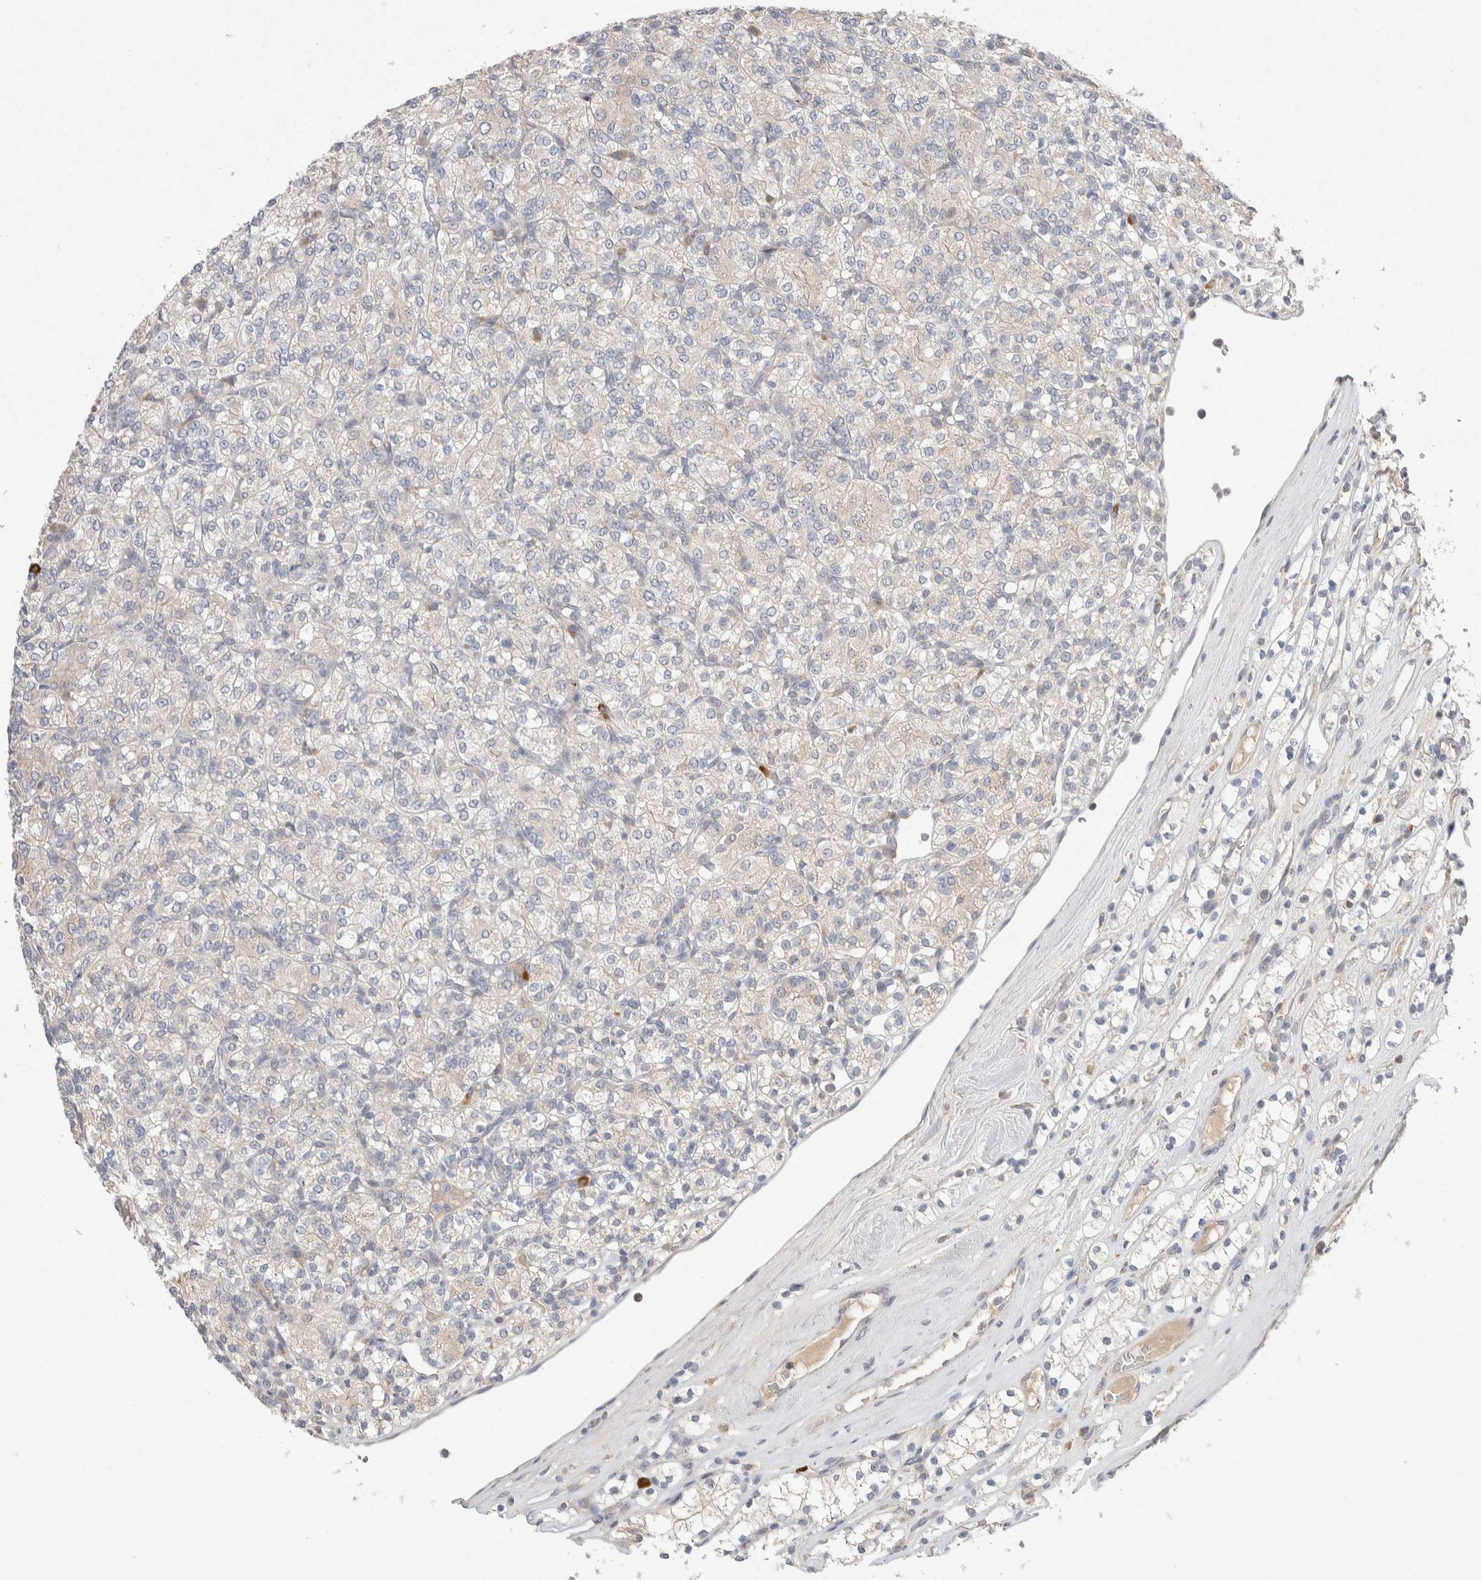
{"staining": {"intensity": "negative", "quantity": "none", "location": "none"}, "tissue": "renal cancer", "cell_type": "Tumor cells", "image_type": "cancer", "snomed": [{"axis": "morphology", "description": "Adenocarcinoma, NOS"}, {"axis": "topography", "description": "Kidney"}], "caption": "Renal cancer was stained to show a protein in brown. There is no significant staining in tumor cells. (DAB (3,3'-diaminobenzidine) immunohistochemistry (IHC) with hematoxylin counter stain).", "gene": "CMTM4", "patient": {"sex": "male", "age": 77}}